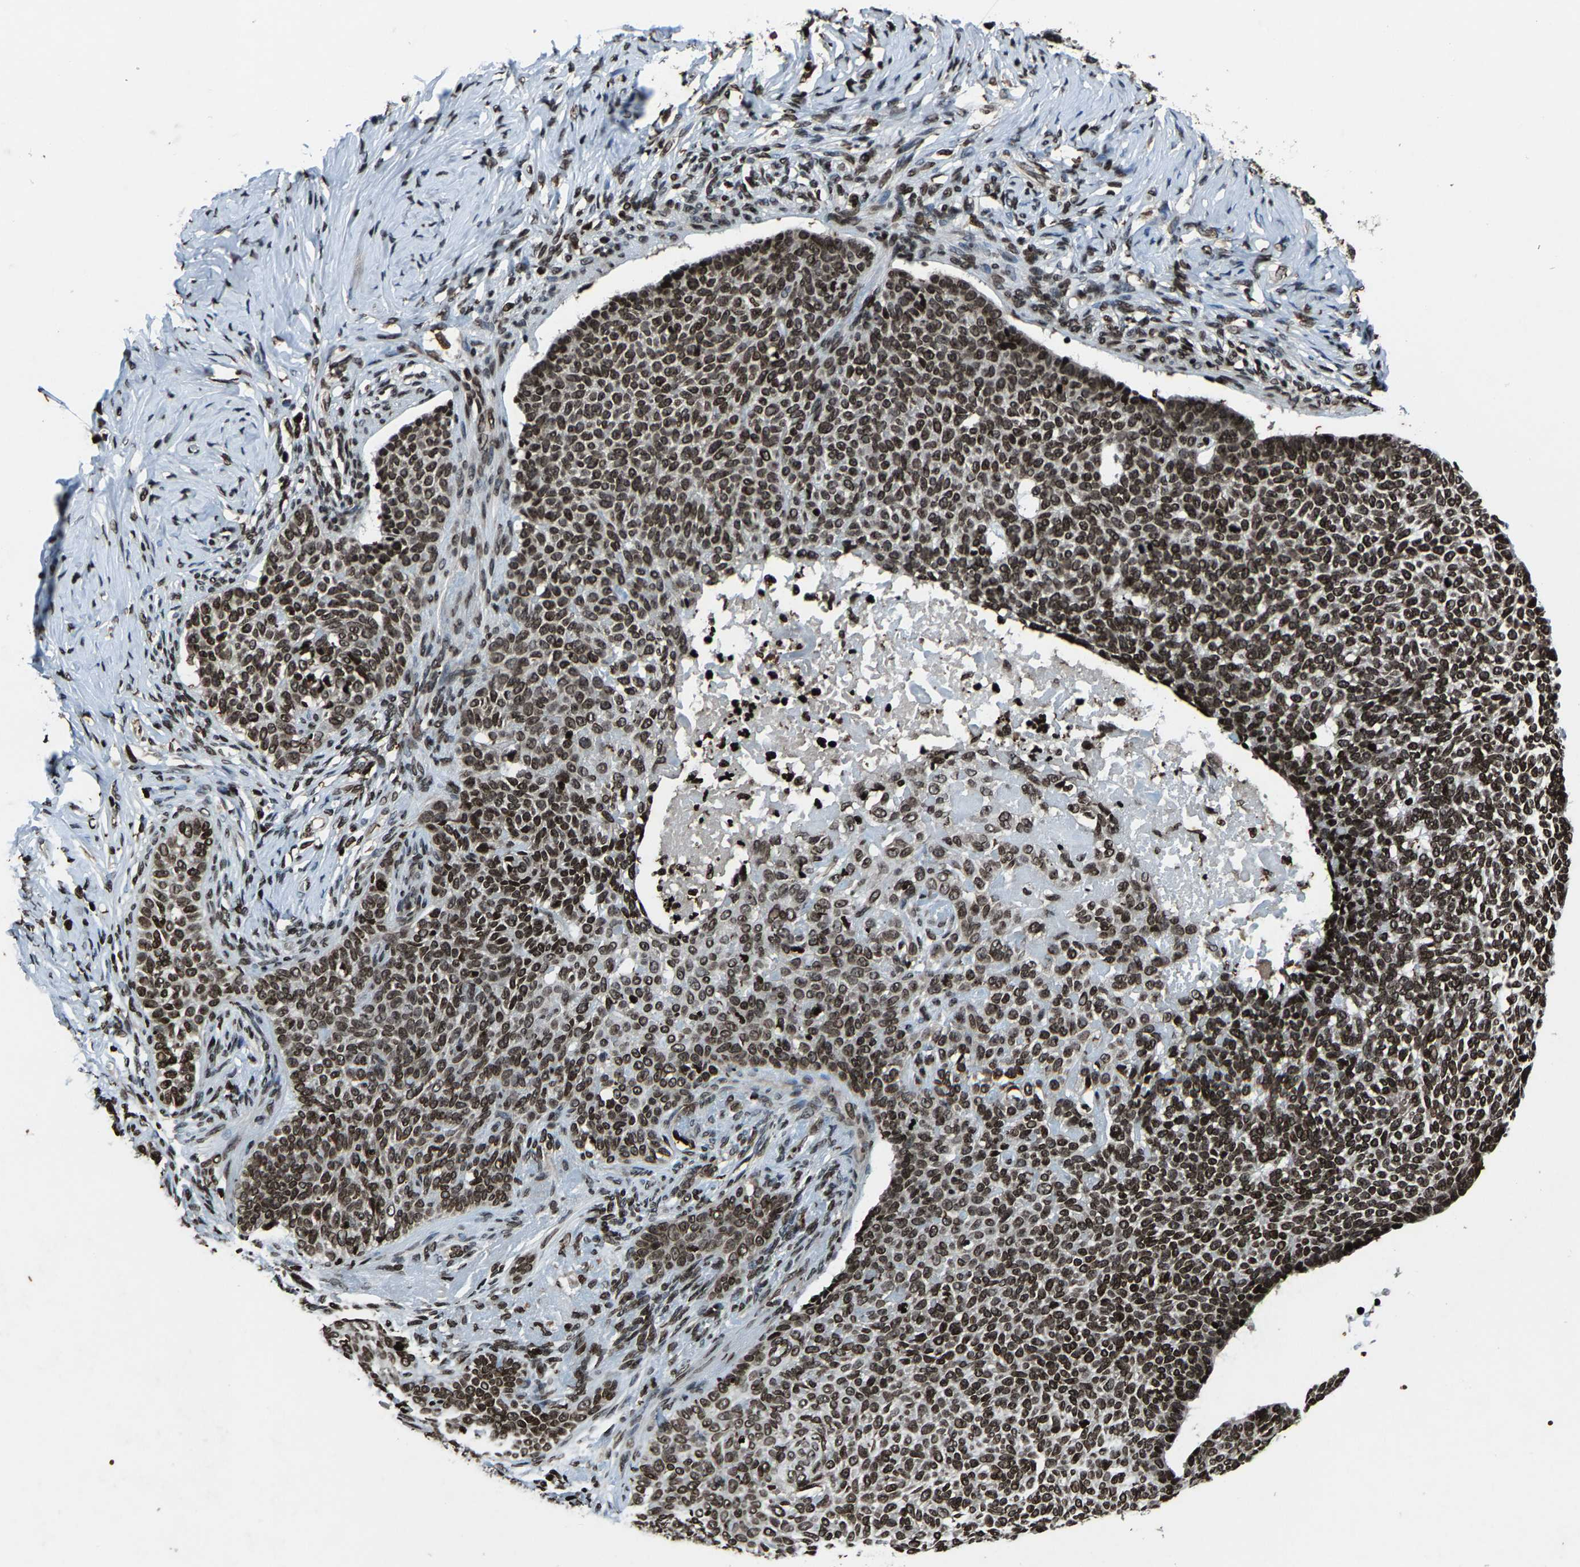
{"staining": {"intensity": "moderate", "quantity": ">75%", "location": "nuclear"}, "tissue": "skin cancer", "cell_type": "Tumor cells", "image_type": "cancer", "snomed": [{"axis": "morphology", "description": "Normal tissue, NOS"}, {"axis": "morphology", "description": "Basal cell carcinoma"}, {"axis": "topography", "description": "Skin"}], "caption": "A brown stain labels moderate nuclear positivity of a protein in human skin basal cell carcinoma tumor cells.", "gene": "H4C1", "patient": {"sex": "male", "age": 87}}